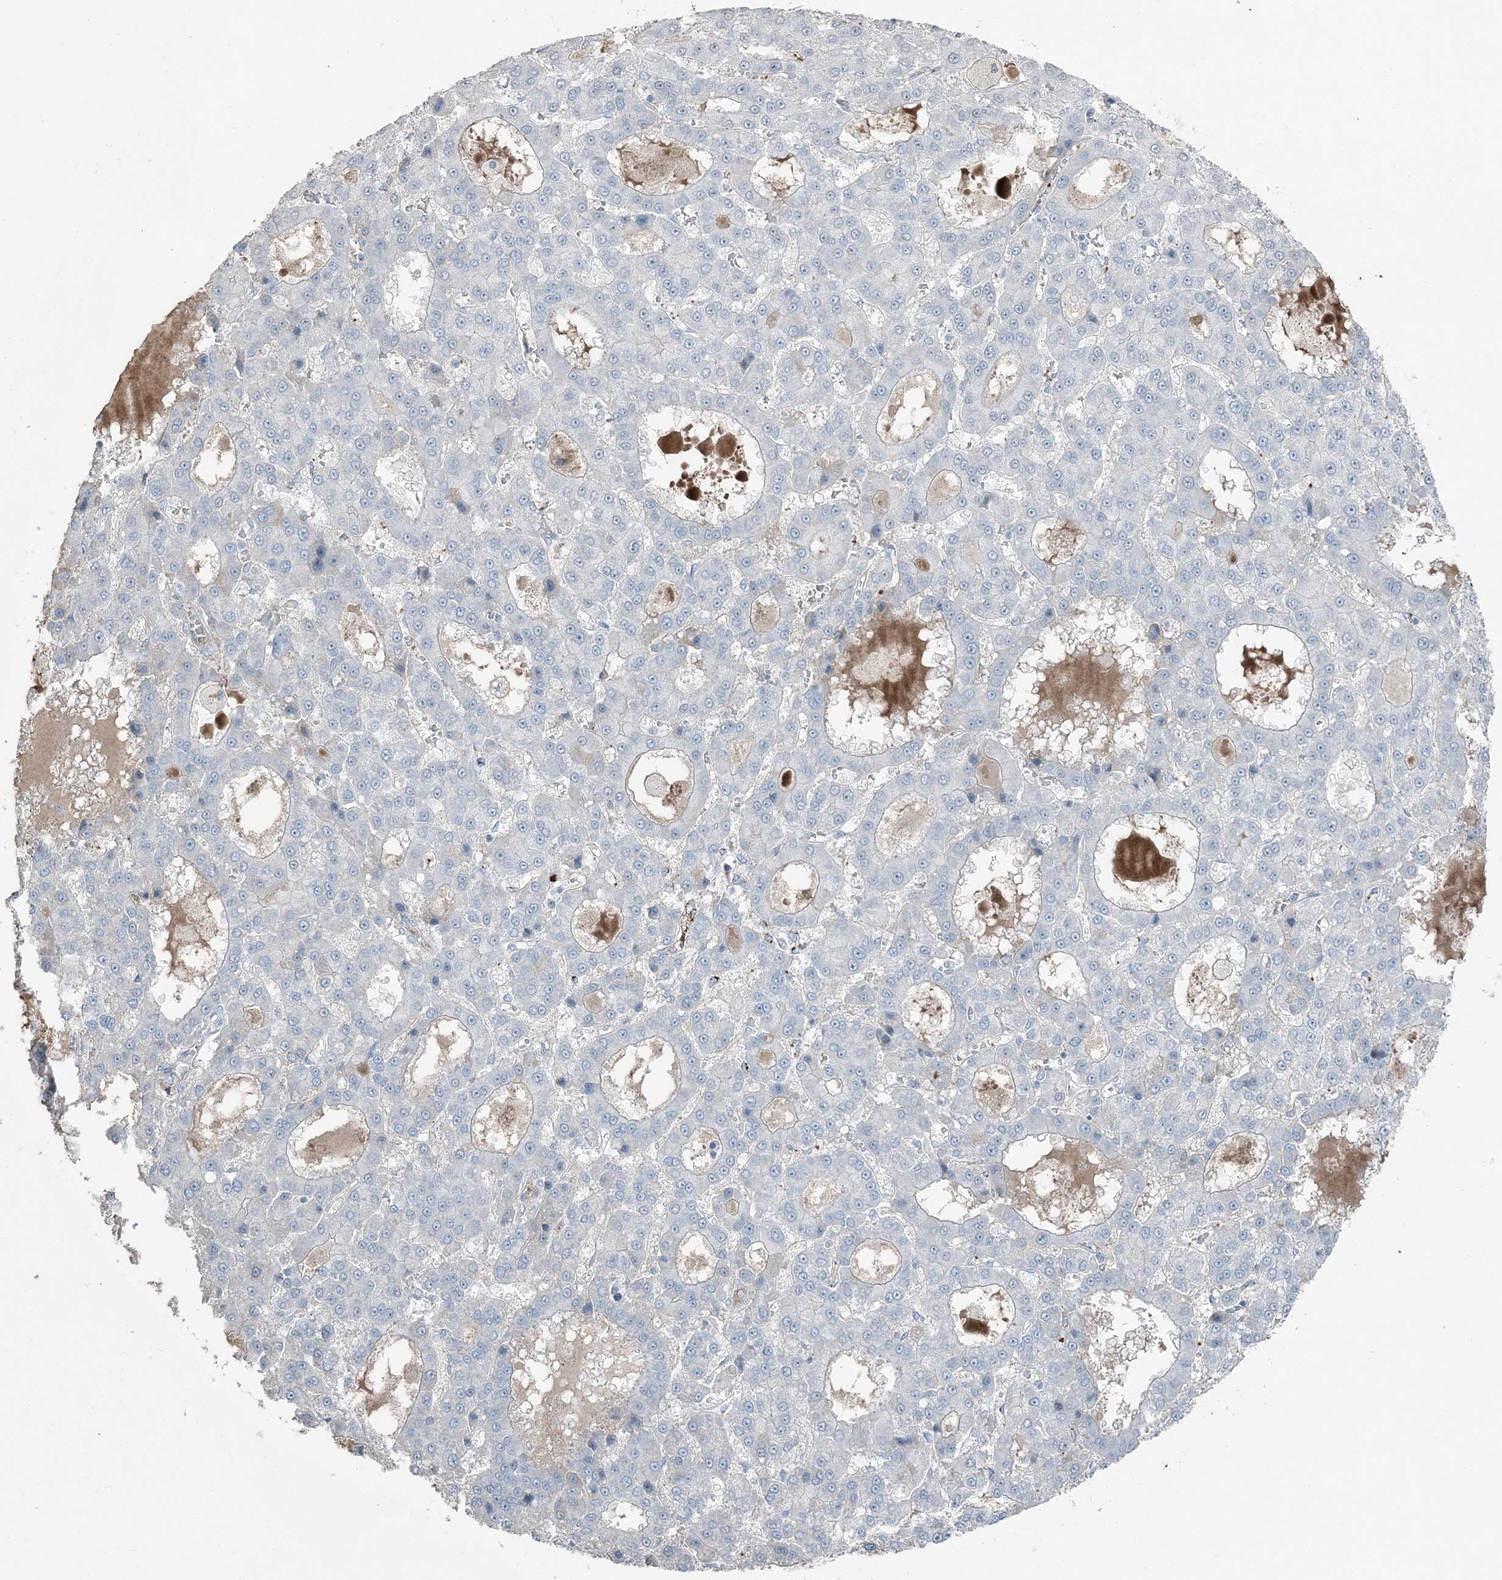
{"staining": {"intensity": "negative", "quantity": "none", "location": "none"}, "tissue": "liver cancer", "cell_type": "Tumor cells", "image_type": "cancer", "snomed": [{"axis": "morphology", "description": "Carcinoma, Hepatocellular, NOS"}, {"axis": "topography", "description": "Liver"}], "caption": "A high-resolution photomicrograph shows immunohistochemistry (IHC) staining of liver cancer, which demonstrates no significant positivity in tumor cells. (Stains: DAB immunohistochemistry with hematoxylin counter stain, Microscopy: brightfield microscopy at high magnification).", "gene": "ELOVL7", "patient": {"sex": "male", "age": 70}}